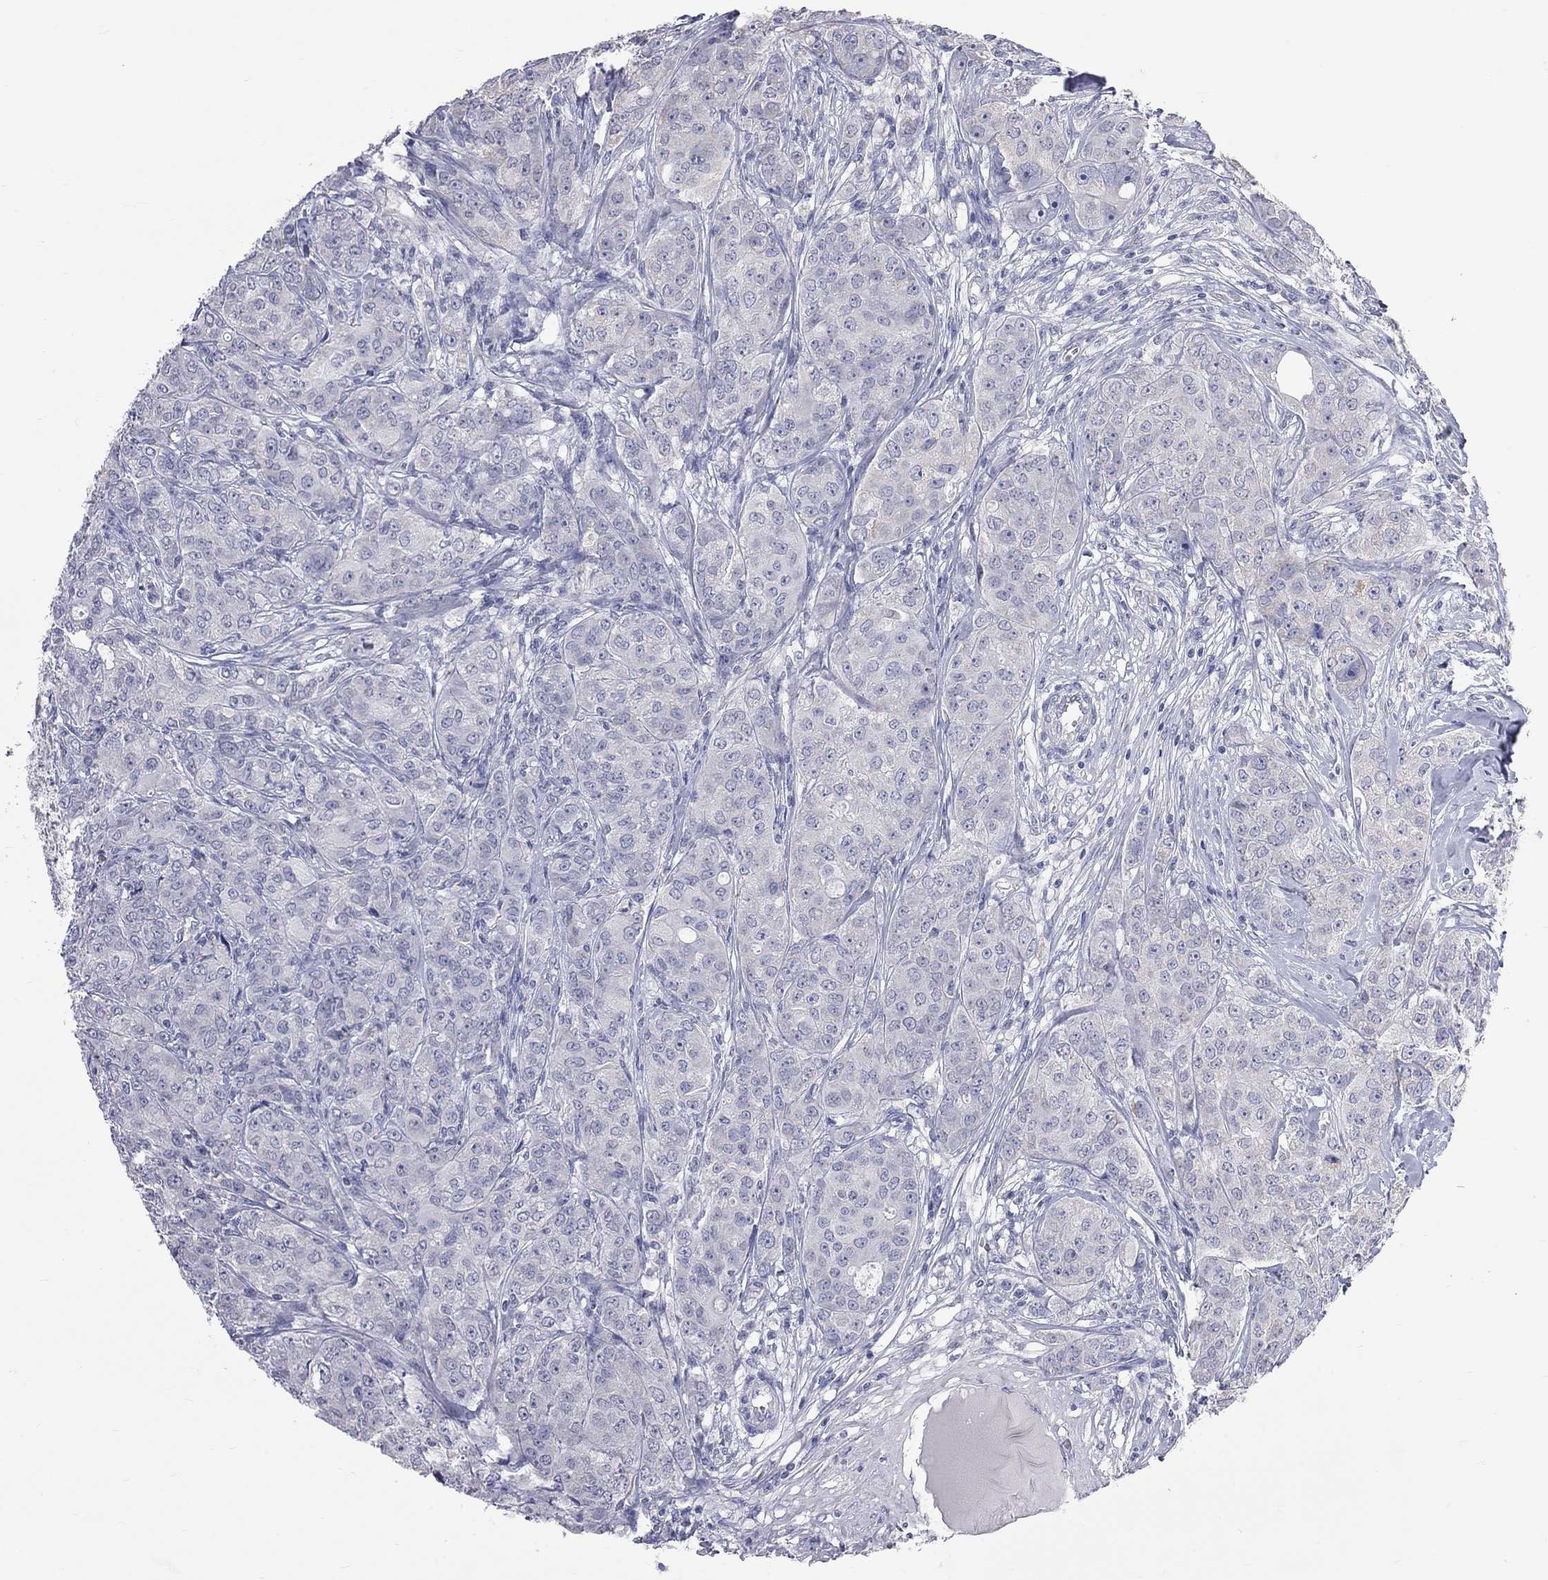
{"staining": {"intensity": "negative", "quantity": "none", "location": "none"}, "tissue": "breast cancer", "cell_type": "Tumor cells", "image_type": "cancer", "snomed": [{"axis": "morphology", "description": "Duct carcinoma"}, {"axis": "topography", "description": "Breast"}], "caption": "Image shows no protein staining in tumor cells of breast infiltrating ductal carcinoma tissue.", "gene": "OPRK1", "patient": {"sex": "female", "age": 43}}